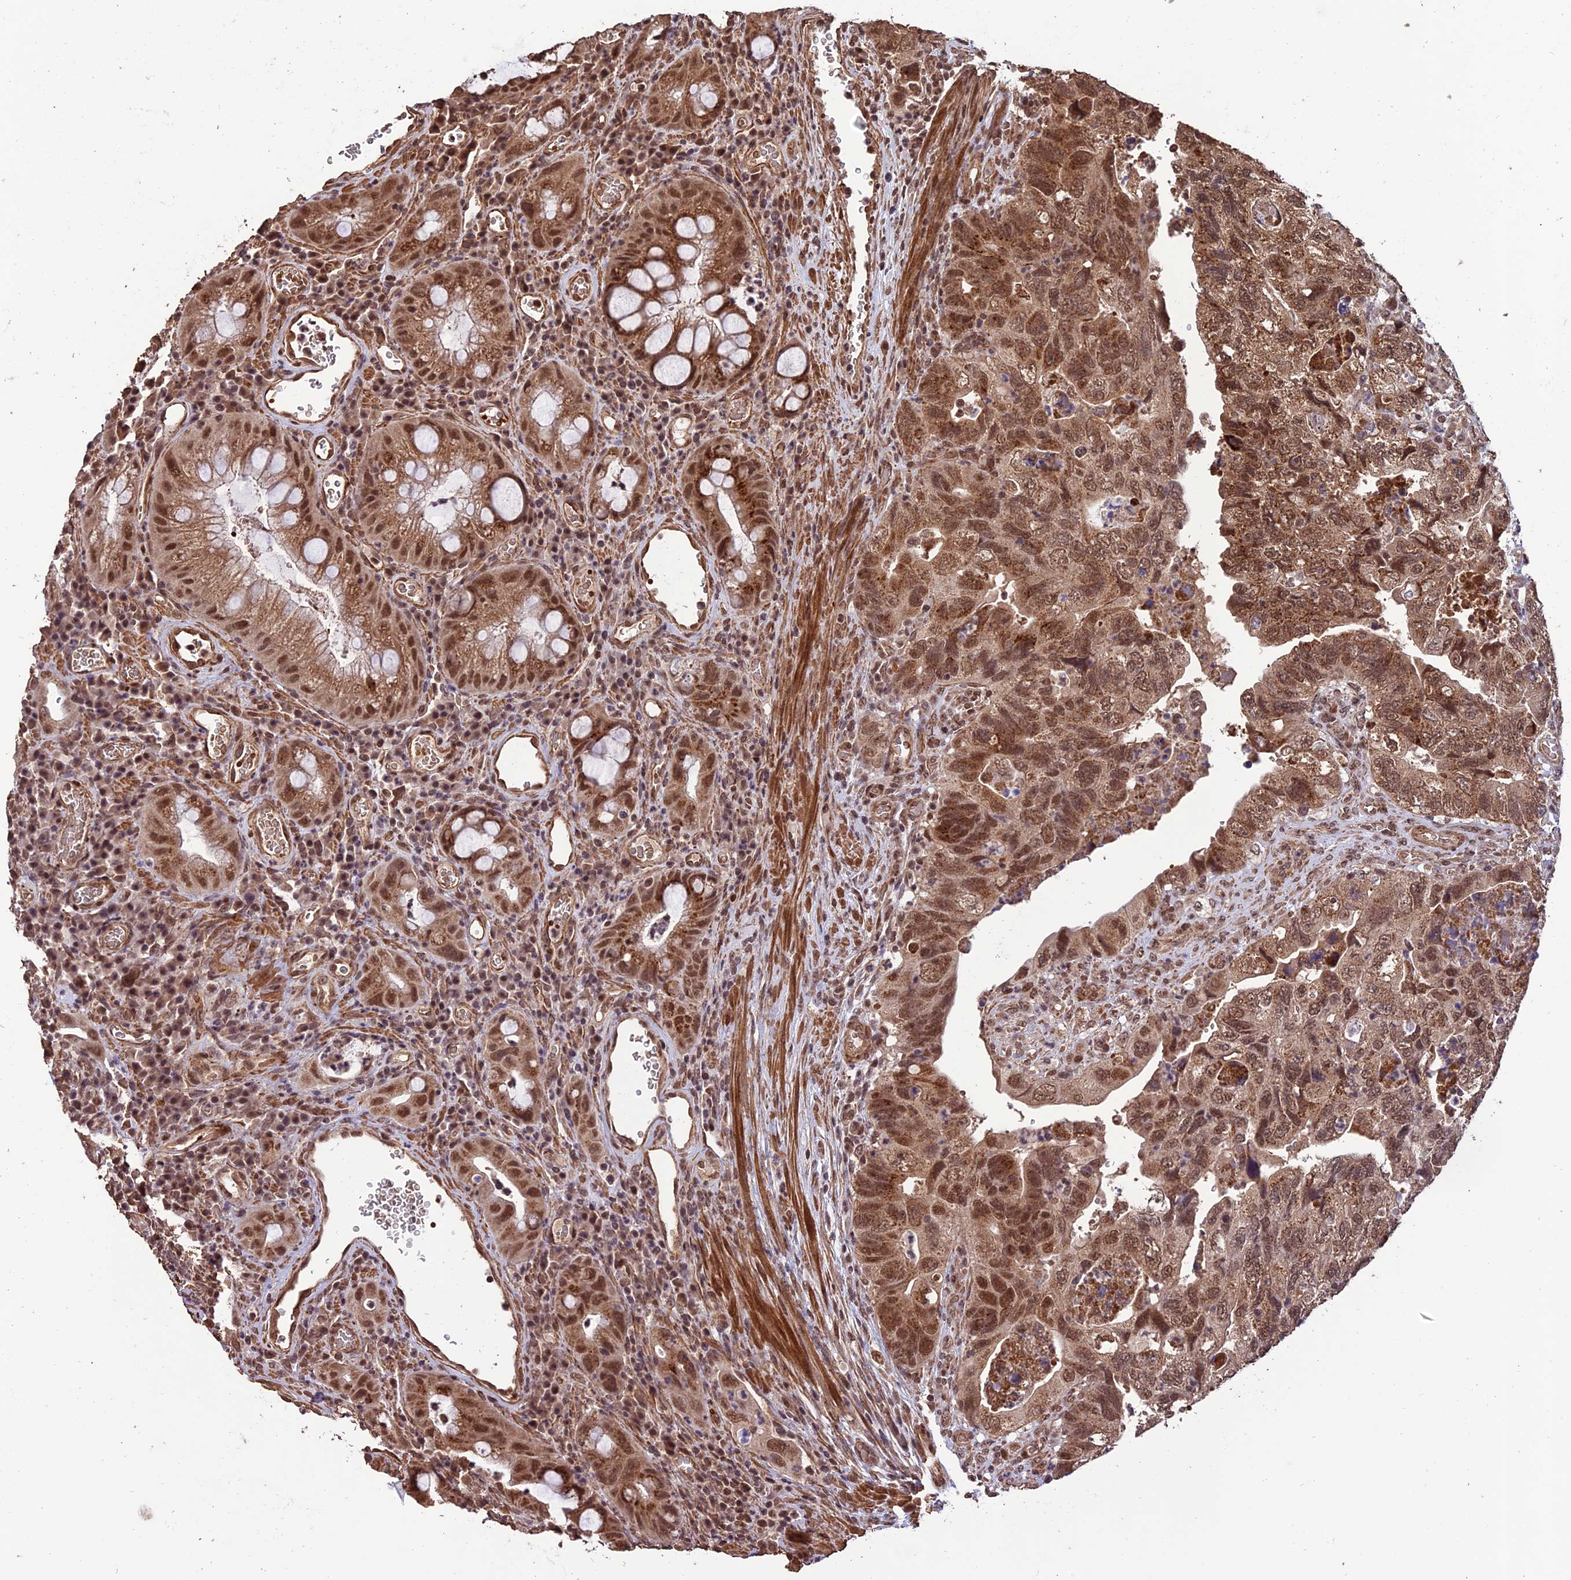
{"staining": {"intensity": "moderate", "quantity": ">75%", "location": "cytoplasmic/membranous,nuclear"}, "tissue": "colorectal cancer", "cell_type": "Tumor cells", "image_type": "cancer", "snomed": [{"axis": "morphology", "description": "Adenocarcinoma, NOS"}, {"axis": "topography", "description": "Rectum"}], "caption": "Colorectal cancer (adenocarcinoma) stained with a brown dye demonstrates moderate cytoplasmic/membranous and nuclear positive positivity in approximately >75% of tumor cells.", "gene": "CABIN1", "patient": {"sex": "male", "age": 63}}